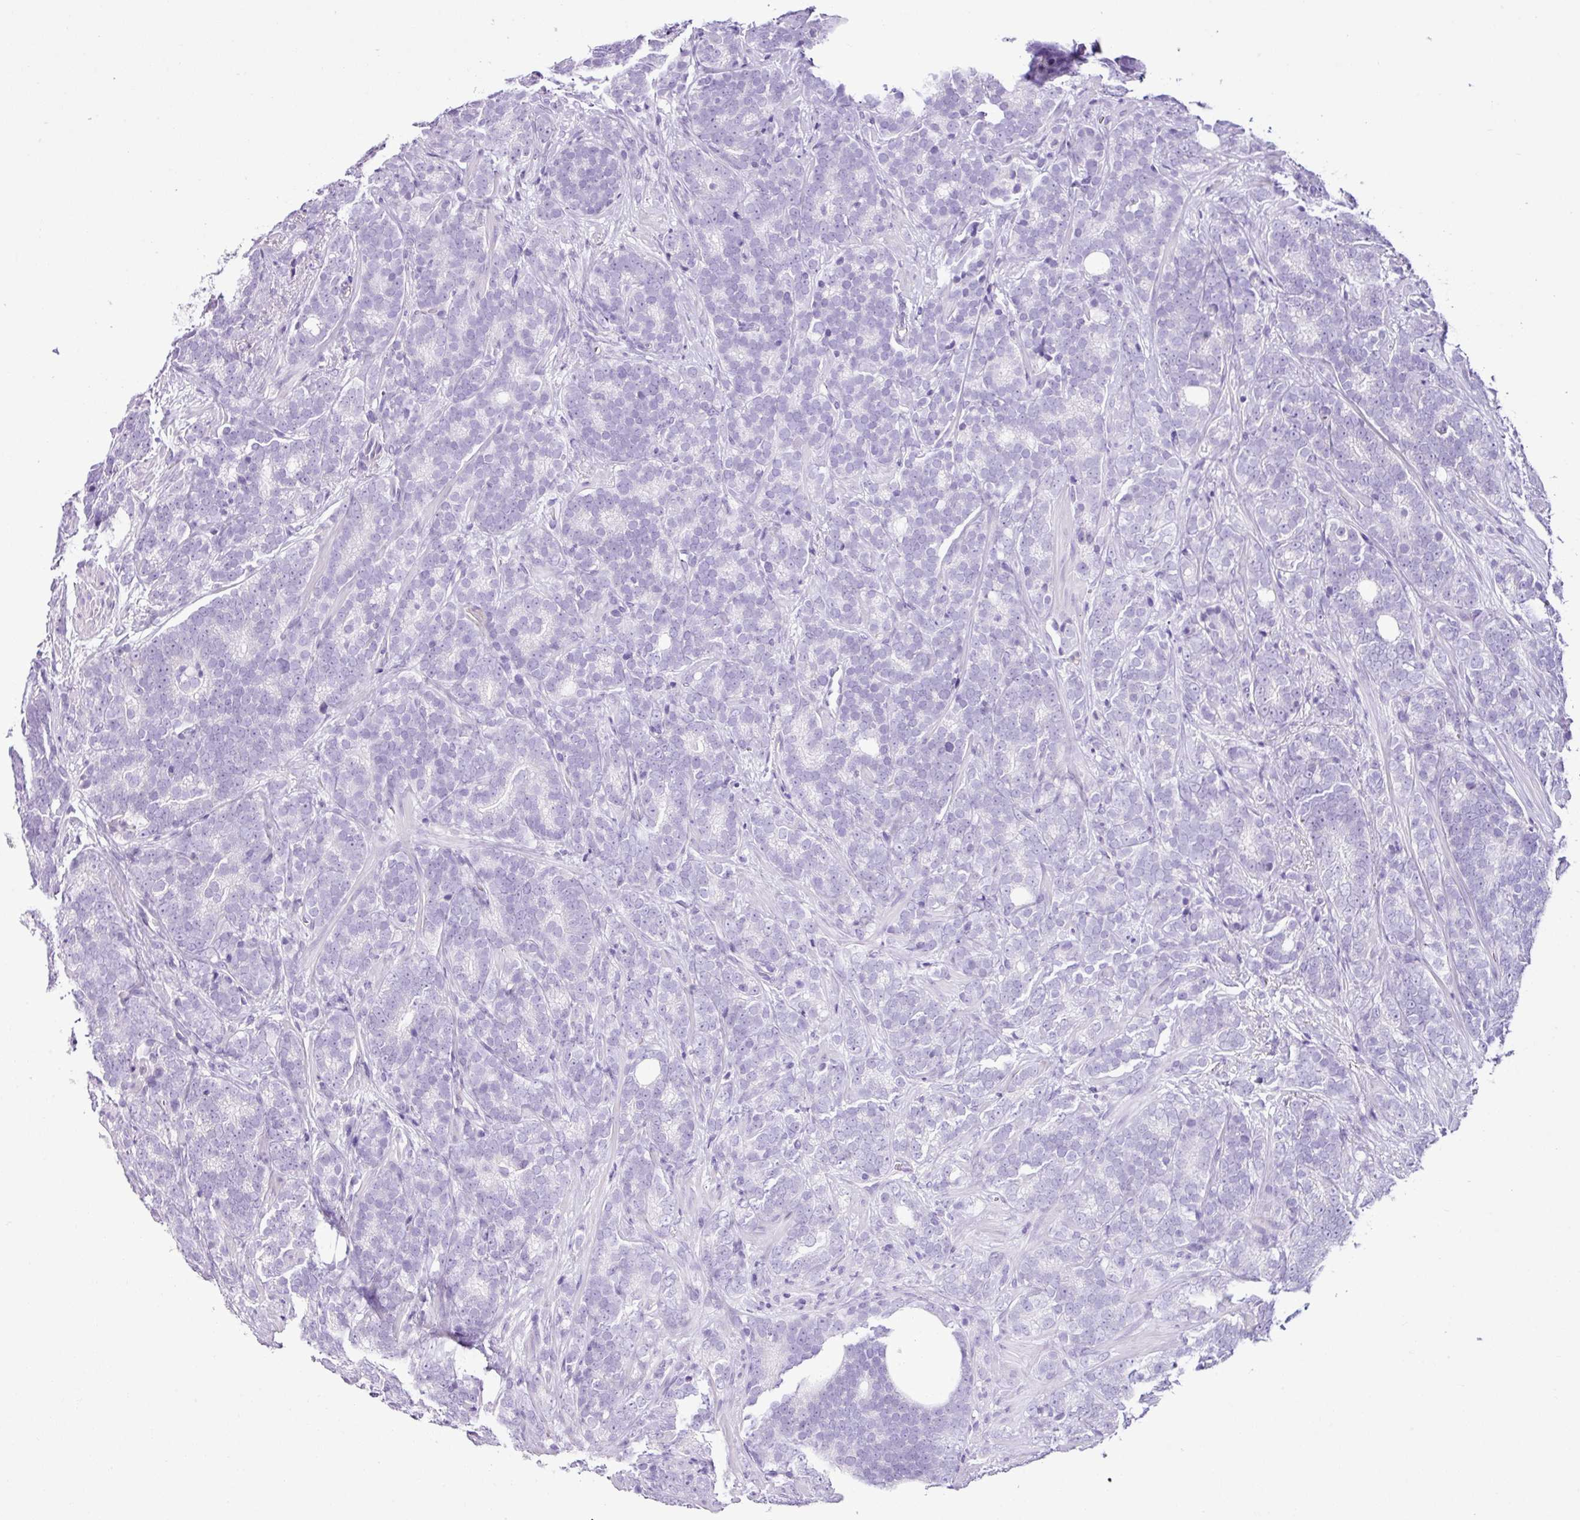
{"staining": {"intensity": "negative", "quantity": "none", "location": "none"}, "tissue": "prostate cancer", "cell_type": "Tumor cells", "image_type": "cancer", "snomed": [{"axis": "morphology", "description": "Adenocarcinoma, High grade"}, {"axis": "topography", "description": "Prostate"}], "caption": "Tumor cells show no significant staining in prostate cancer (adenocarcinoma (high-grade)).", "gene": "LILRB4", "patient": {"sex": "male", "age": 64}}